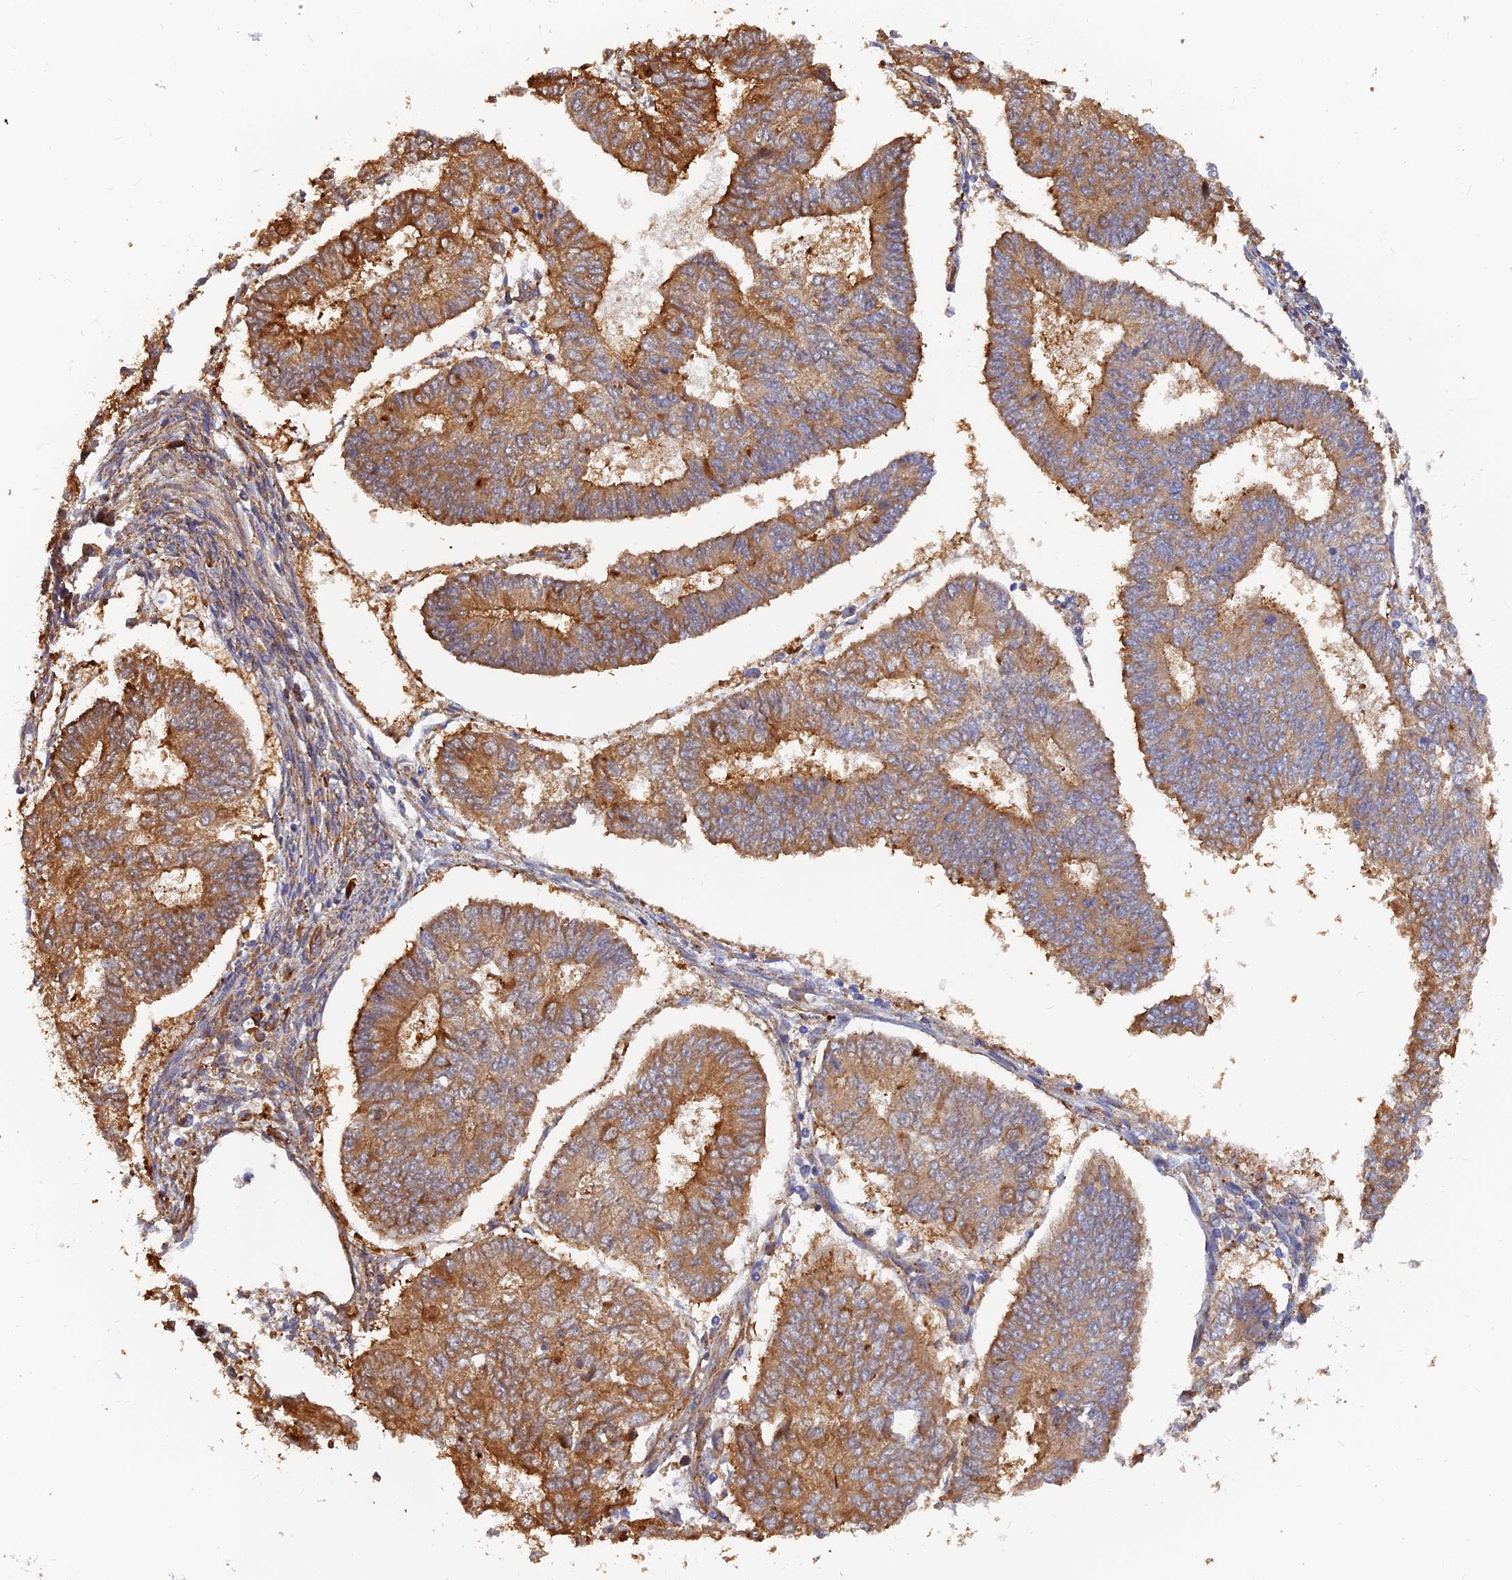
{"staining": {"intensity": "strong", "quantity": ">75%", "location": "cytoplasmic/membranous"}, "tissue": "endometrial cancer", "cell_type": "Tumor cells", "image_type": "cancer", "snomed": [{"axis": "morphology", "description": "Adenocarcinoma, NOS"}, {"axis": "topography", "description": "Endometrium"}], "caption": "The image displays staining of endometrial adenocarcinoma, revealing strong cytoplasmic/membranous protein expression (brown color) within tumor cells.", "gene": "WBP11", "patient": {"sex": "female", "age": 68}}